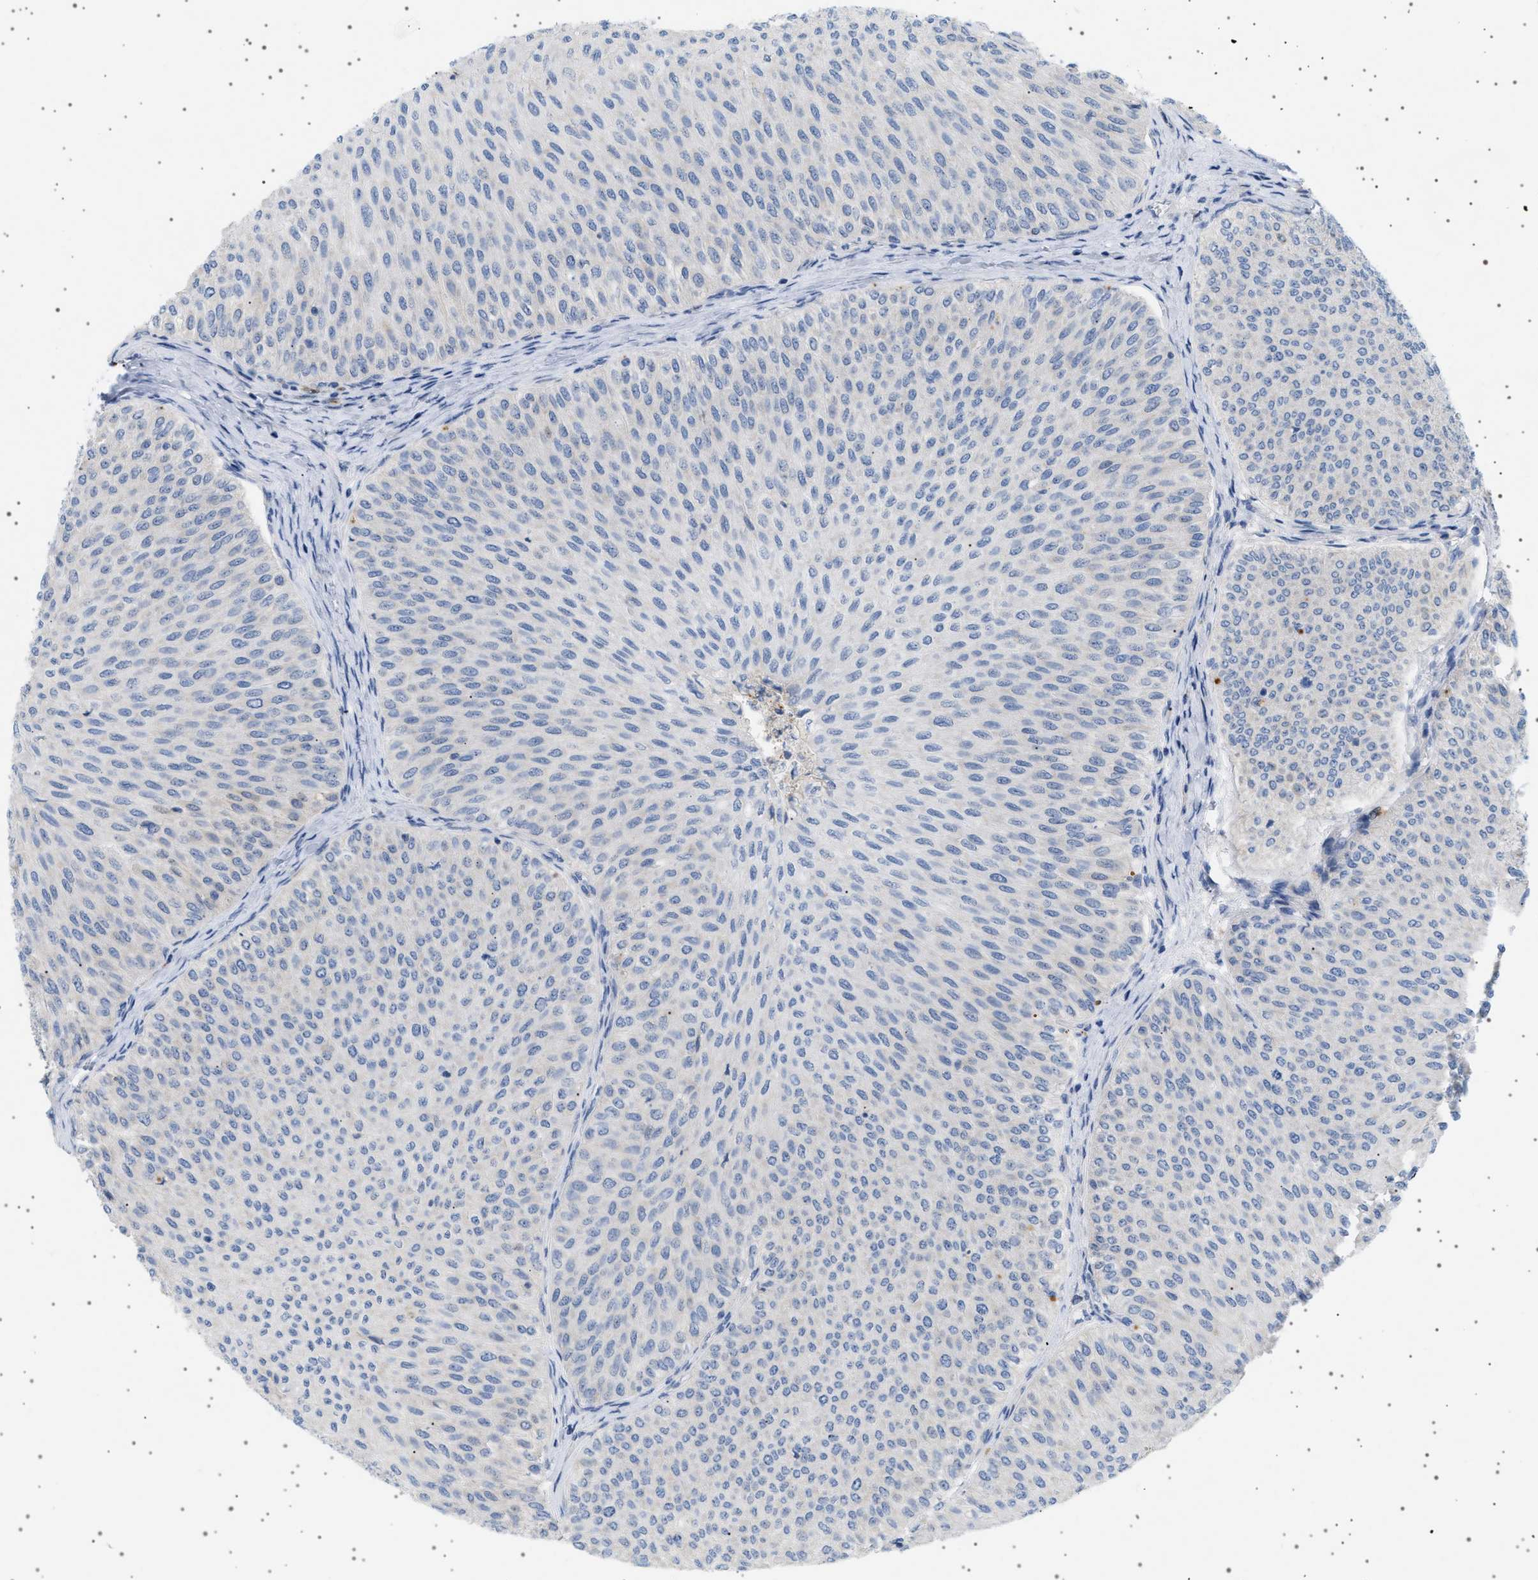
{"staining": {"intensity": "negative", "quantity": "none", "location": "none"}, "tissue": "urothelial cancer", "cell_type": "Tumor cells", "image_type": "cancer", "snomed": [{"axis": "morphology", "description": "Urothelial carcinoma, Low grade"}, {"axis": "topography", "description": "Urinary bladder"}], "caption": "Histopathology image shows no significant protein staining in tumor cells of urothelial cancer. (DAB immunohistochemistry (IHC) visualized using brightfield microscopy, high magnification).", "gene": "ADCY10", "patient": {"sex": "male", "age": 78}}